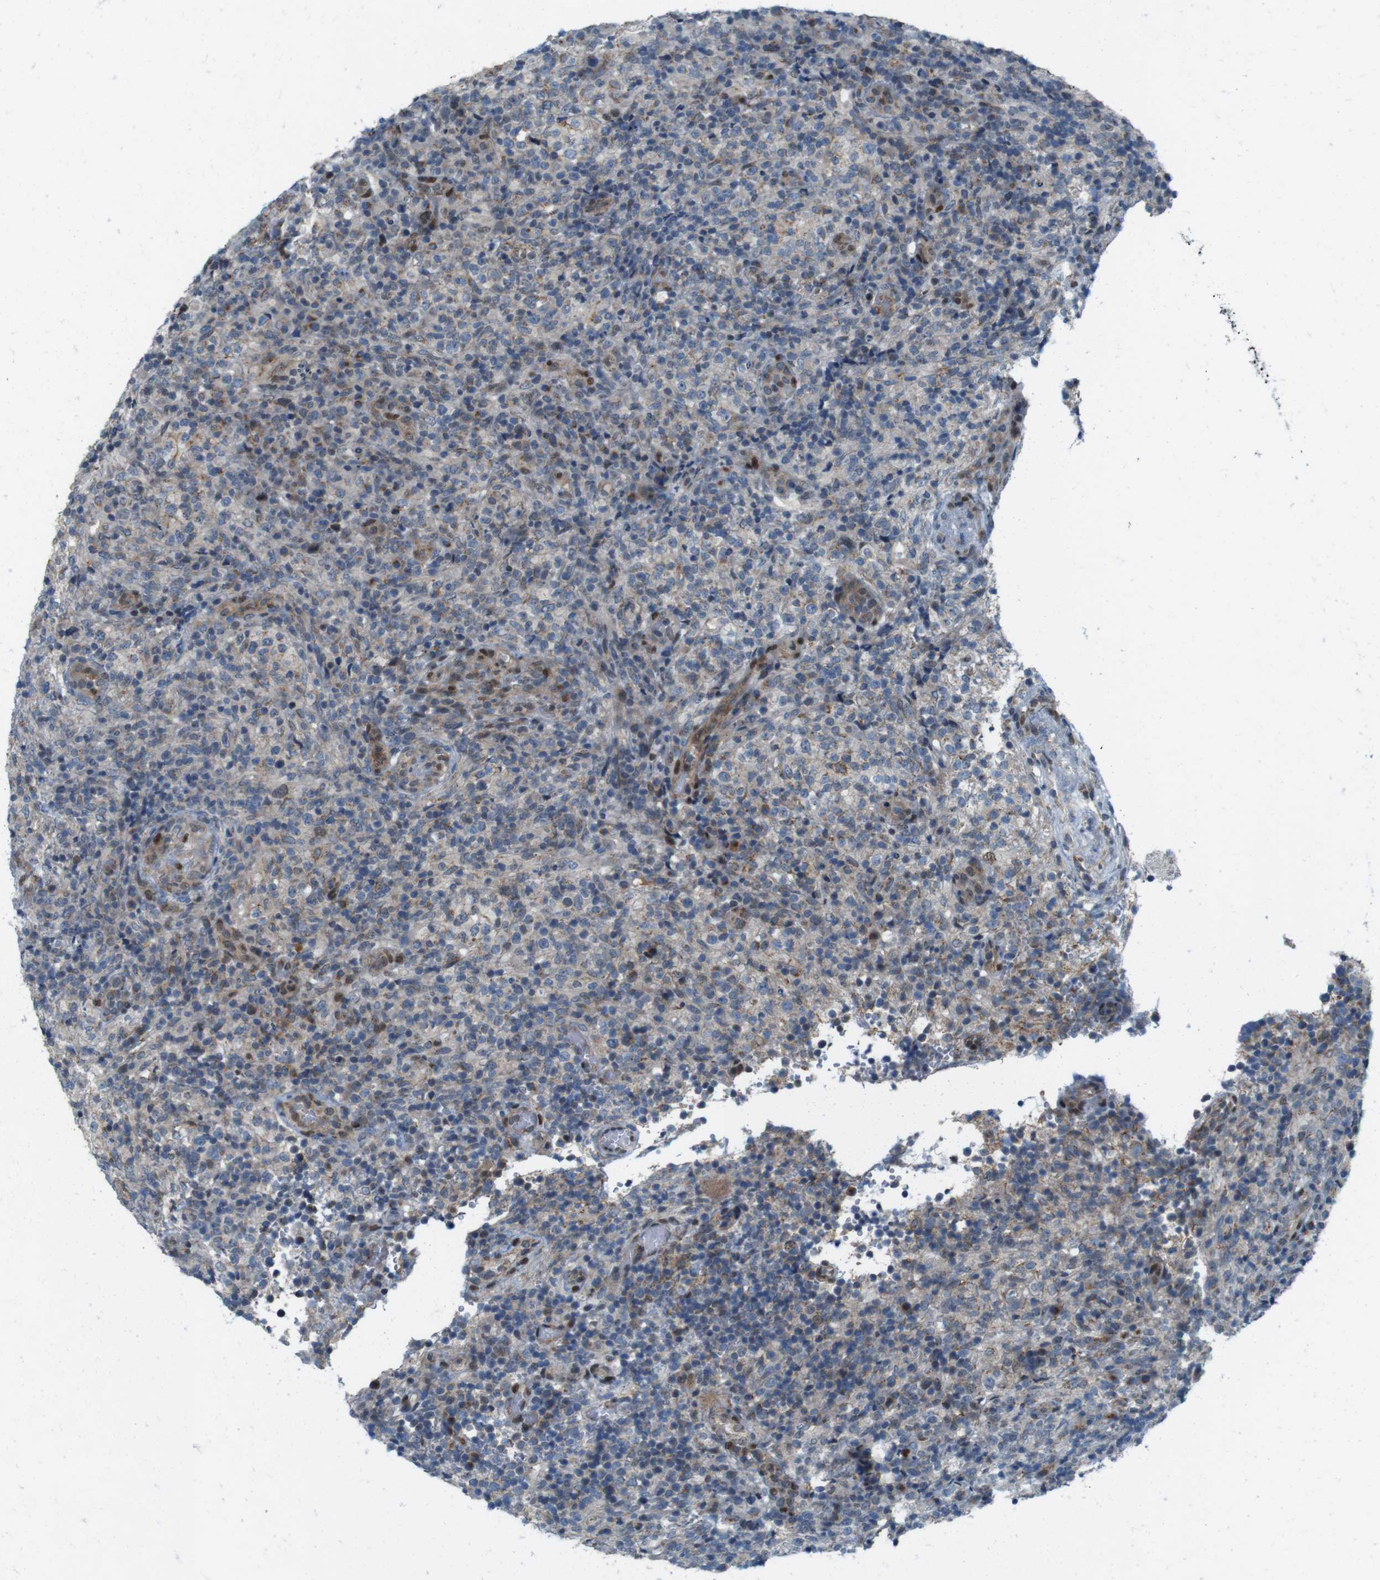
{"staining": {"intensity": "weak", "quantity": "25%-75%", "location": "nuclear"}, "tissue": "lymphoma", "cell_type": "Tumor cells", "image_type": "cancer", "snomed": [{"axis": "morphology", "description": "Malignant lymphoma, non-Hodgkin's type, High grade"}, {"axis": "topography", "description": "Lymph node"}], "caption": "Immunohistochemistry of human malignant lymphoma, non-Hodgkin's type (high-grade) reveals low levels of weak nuclear staining in about 25%-75% of tumor cells.", "gene": "SKI", "patient": {"sex": "female", "age": 76}}